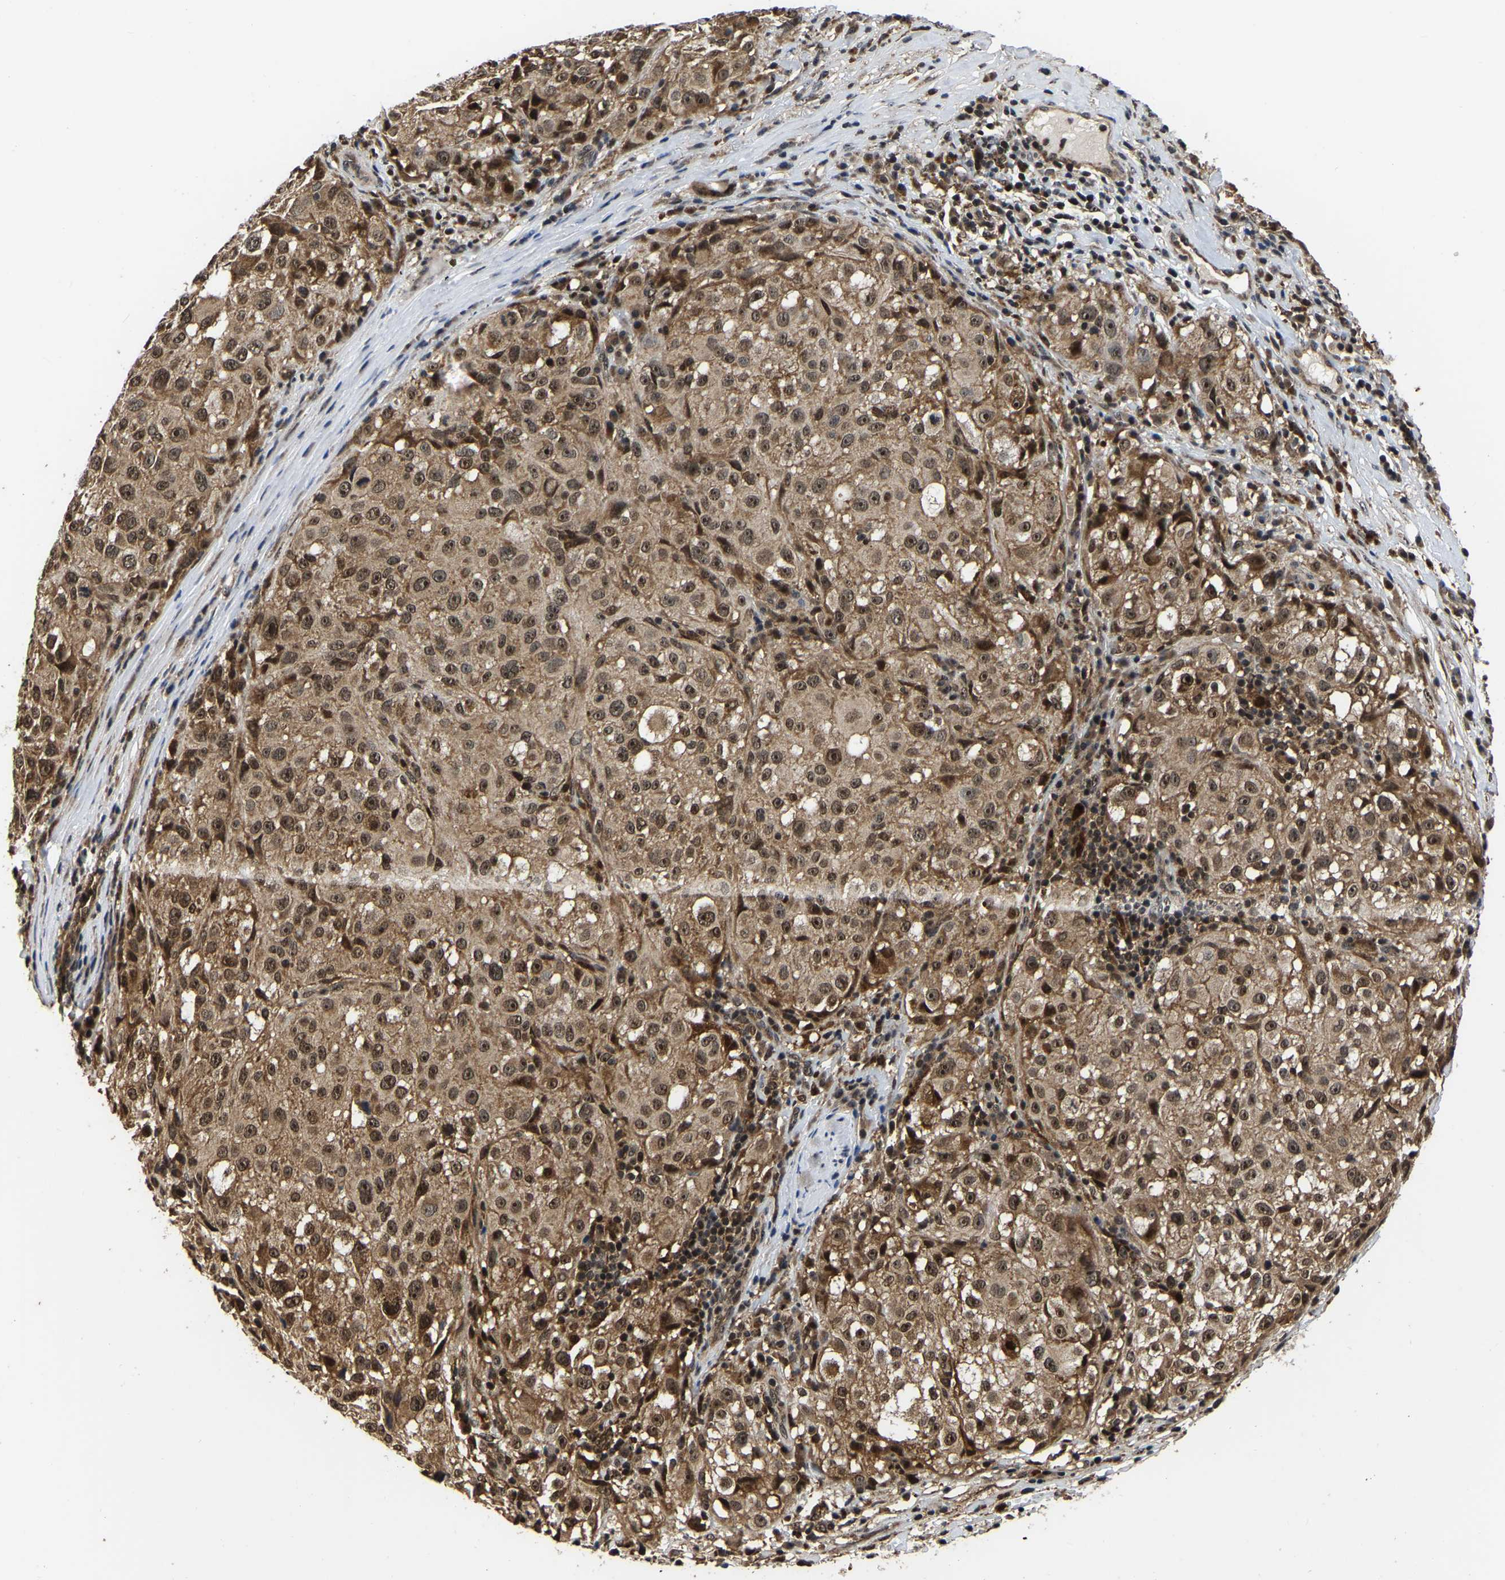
{"staining": {"intensity": "moderate", "quantity": ">75%", "location": "cytoplasmic/membranous,nuclear"}, "tissue": "melanoma", "cell_type": "Tumor cells", "image_type": "cancer", "snomed": [{"axis": "morphology", "description": "Necrosis, NOS"}, {"axis": "morphology", "description": "Malignant melanoma, NOS"}, {"axis": "topography", "description": "Skin"}], "caption": "The histopathology image exhibits immunohistochemical staining of melanoma. There is moderate cytoplasmic/membranous and nuclear positivity is present in about >75% of tumor cells.", "gene": "CIAO1", "patient": {"sex": "female", "age": 87}}